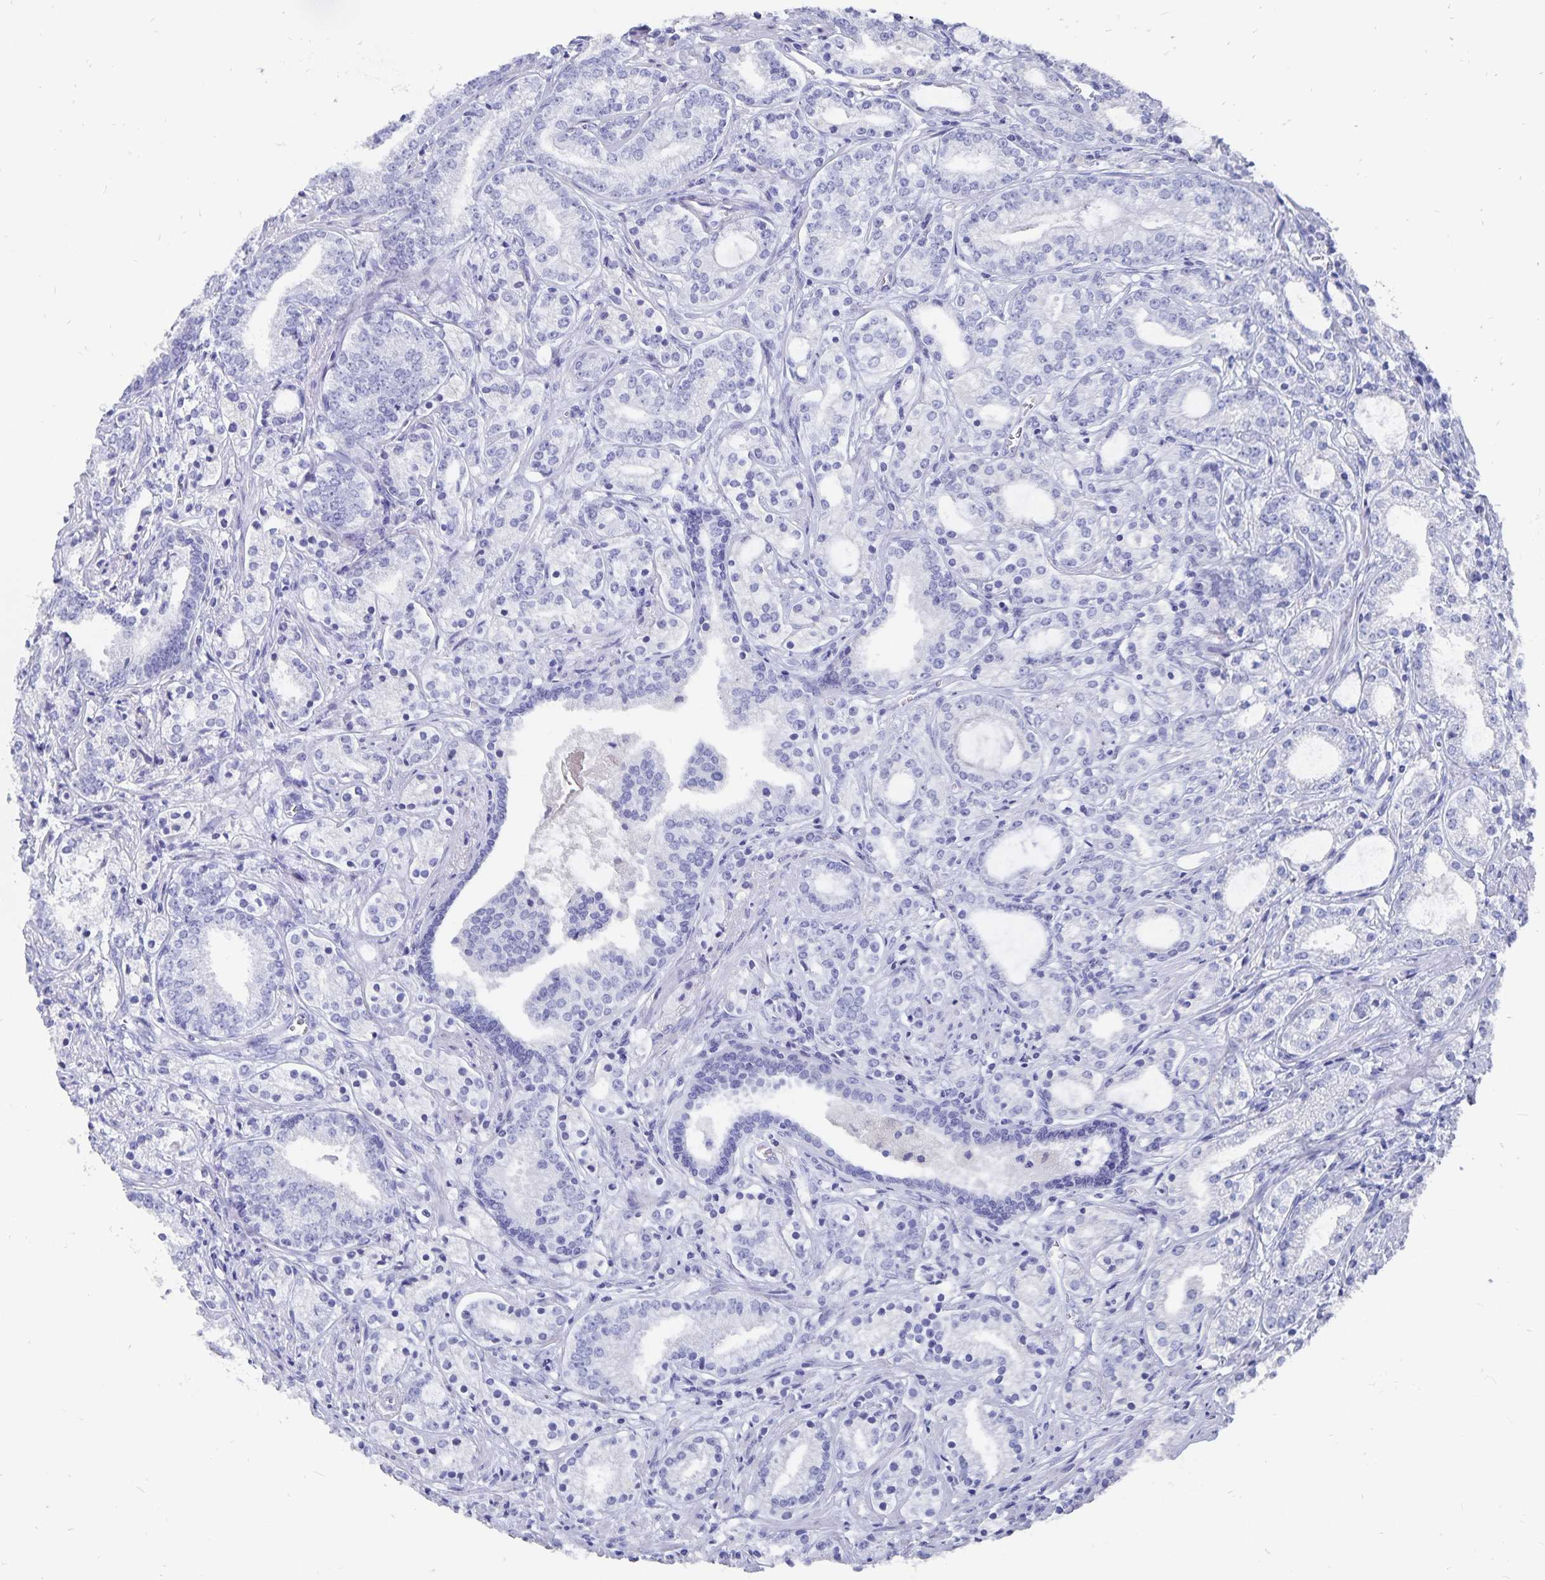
{"staining": {"intensity": "negative", "quantity": "none", "location": "none"}, "tissue": "prostate cancer", "cell_type": "Tumor cells", "image_type": "cancer", "snomed": [{"axis": "morphology", "description": "Adenocarcinoma, Medium grade"}, {"axis": "topography", "description": "Prostate"}], "caption": "Immunohistochemistry (IHC) histopathology image of neoplastic tissue: prostate cancer (adenocarcinoma (medium-grade)) stained with DAB exhibits no significant protein expression in tumor cells.", "gene": "ADH1A", "patient": {"sex": "male", "age": 57}}